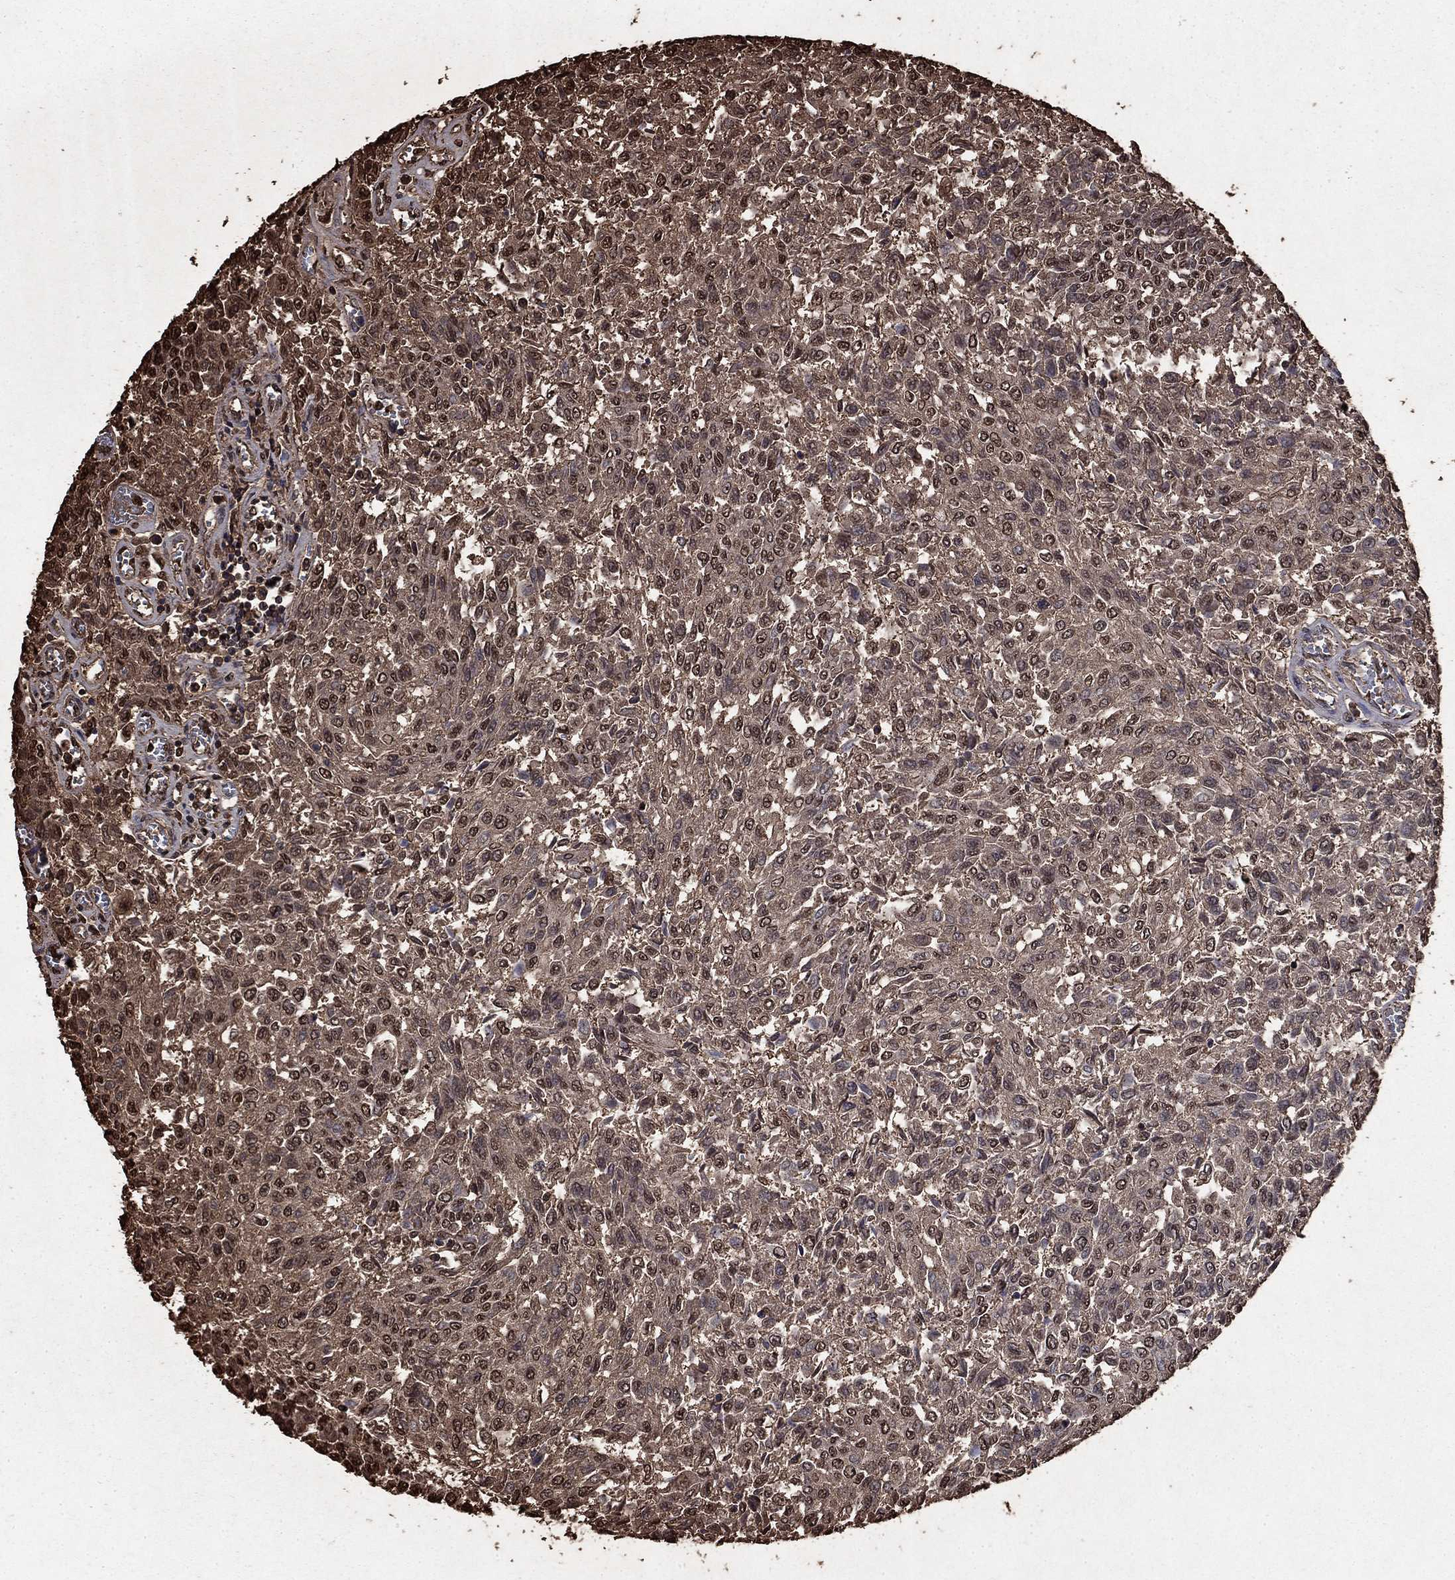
{"staining": {"intensity": "moderate", "quantity": "25%-75%", "location": "cytoplasmic/membranous,nuclear"}, "tissue": "urothelial cancer", "cell_type": "Tumor cells", "image_type": "cancer", "snomed": [{"axis": "morphology", "description": "Urothelial carcinoma, Low grade"}, {"axis": "topography", "description": "Urinary bladder"}], "caption": "High-magnification brightfield microscopy of urothelial carcinoma (low-grade) stained with DAB (brown) and counterstained with hematoxylin (blue). tumor cells exhibit moderate cytoplasmic/membranous and nuclear positivity is present in approximately25%-75% of cells. Using DAB (3,3'-diaminobenzidine) (brown) and hematoxylin (blue) stains, captured at high magnification using brightfield microscopy.", "gene": "GAPDH", "patient": {"sex": "male", "age": 78}}